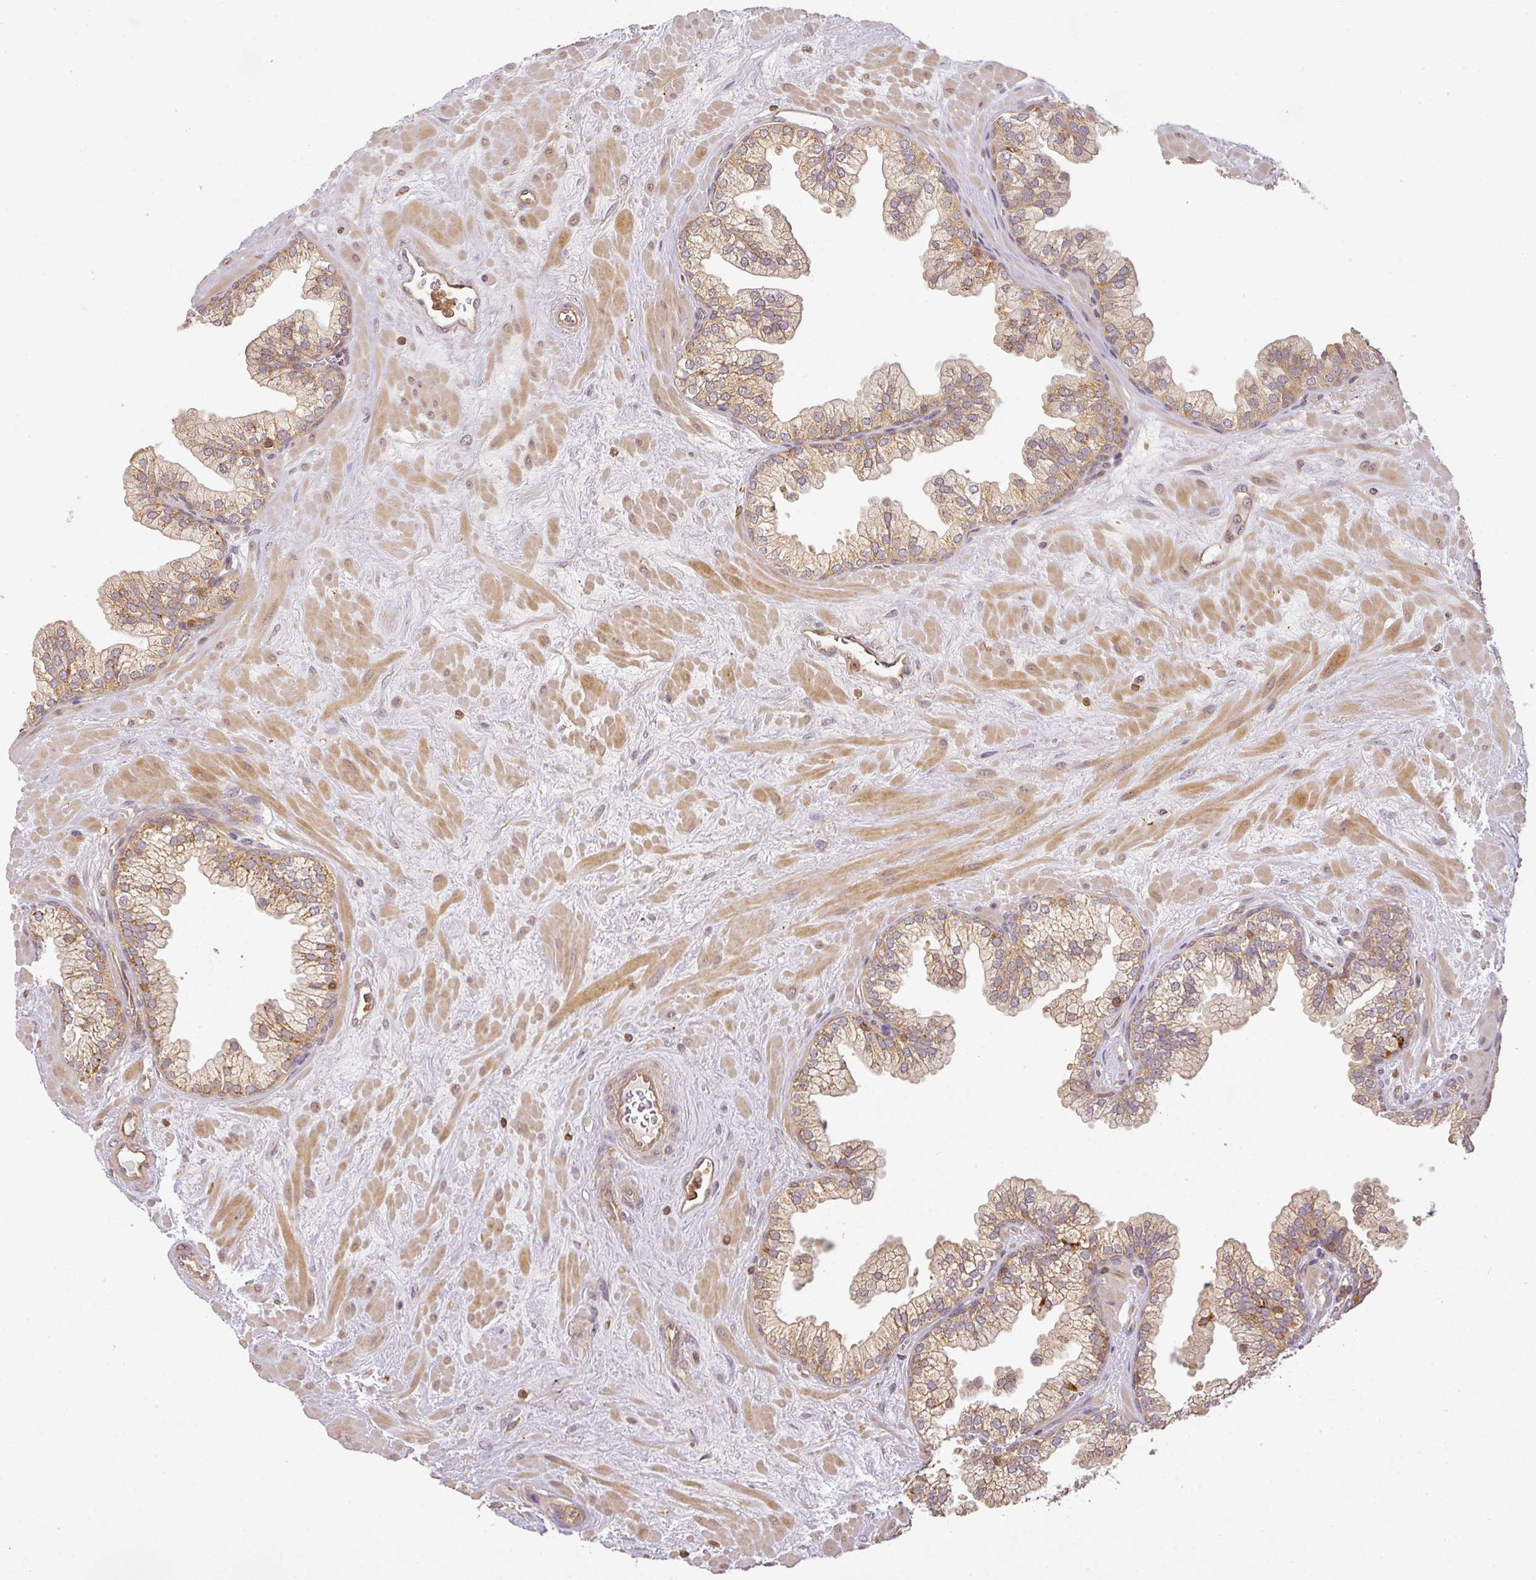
{"staining": {"intensity": "moderate", "quantity": ">75%", "location": "cytoplasmic/membranous"}, "tissue": "prostate", "cell_type": "Glandular cells", "image_type": "normal", "snomed": [{"axis": "morphology", "description": "Normal tissue, NOS"}, {"axis": "topography", "description": "Prostate"}, {"axis": "topography", "description": "Peripheral nerve tissue"}], "caption": "Human prostate stained for a protein (brown) exhibits moderate cytoplasmic/membranous positive expression in approximately >75% of glandular cells.", "gene": "TCL1B", "patient": {"sex": "male", "age": 61}}